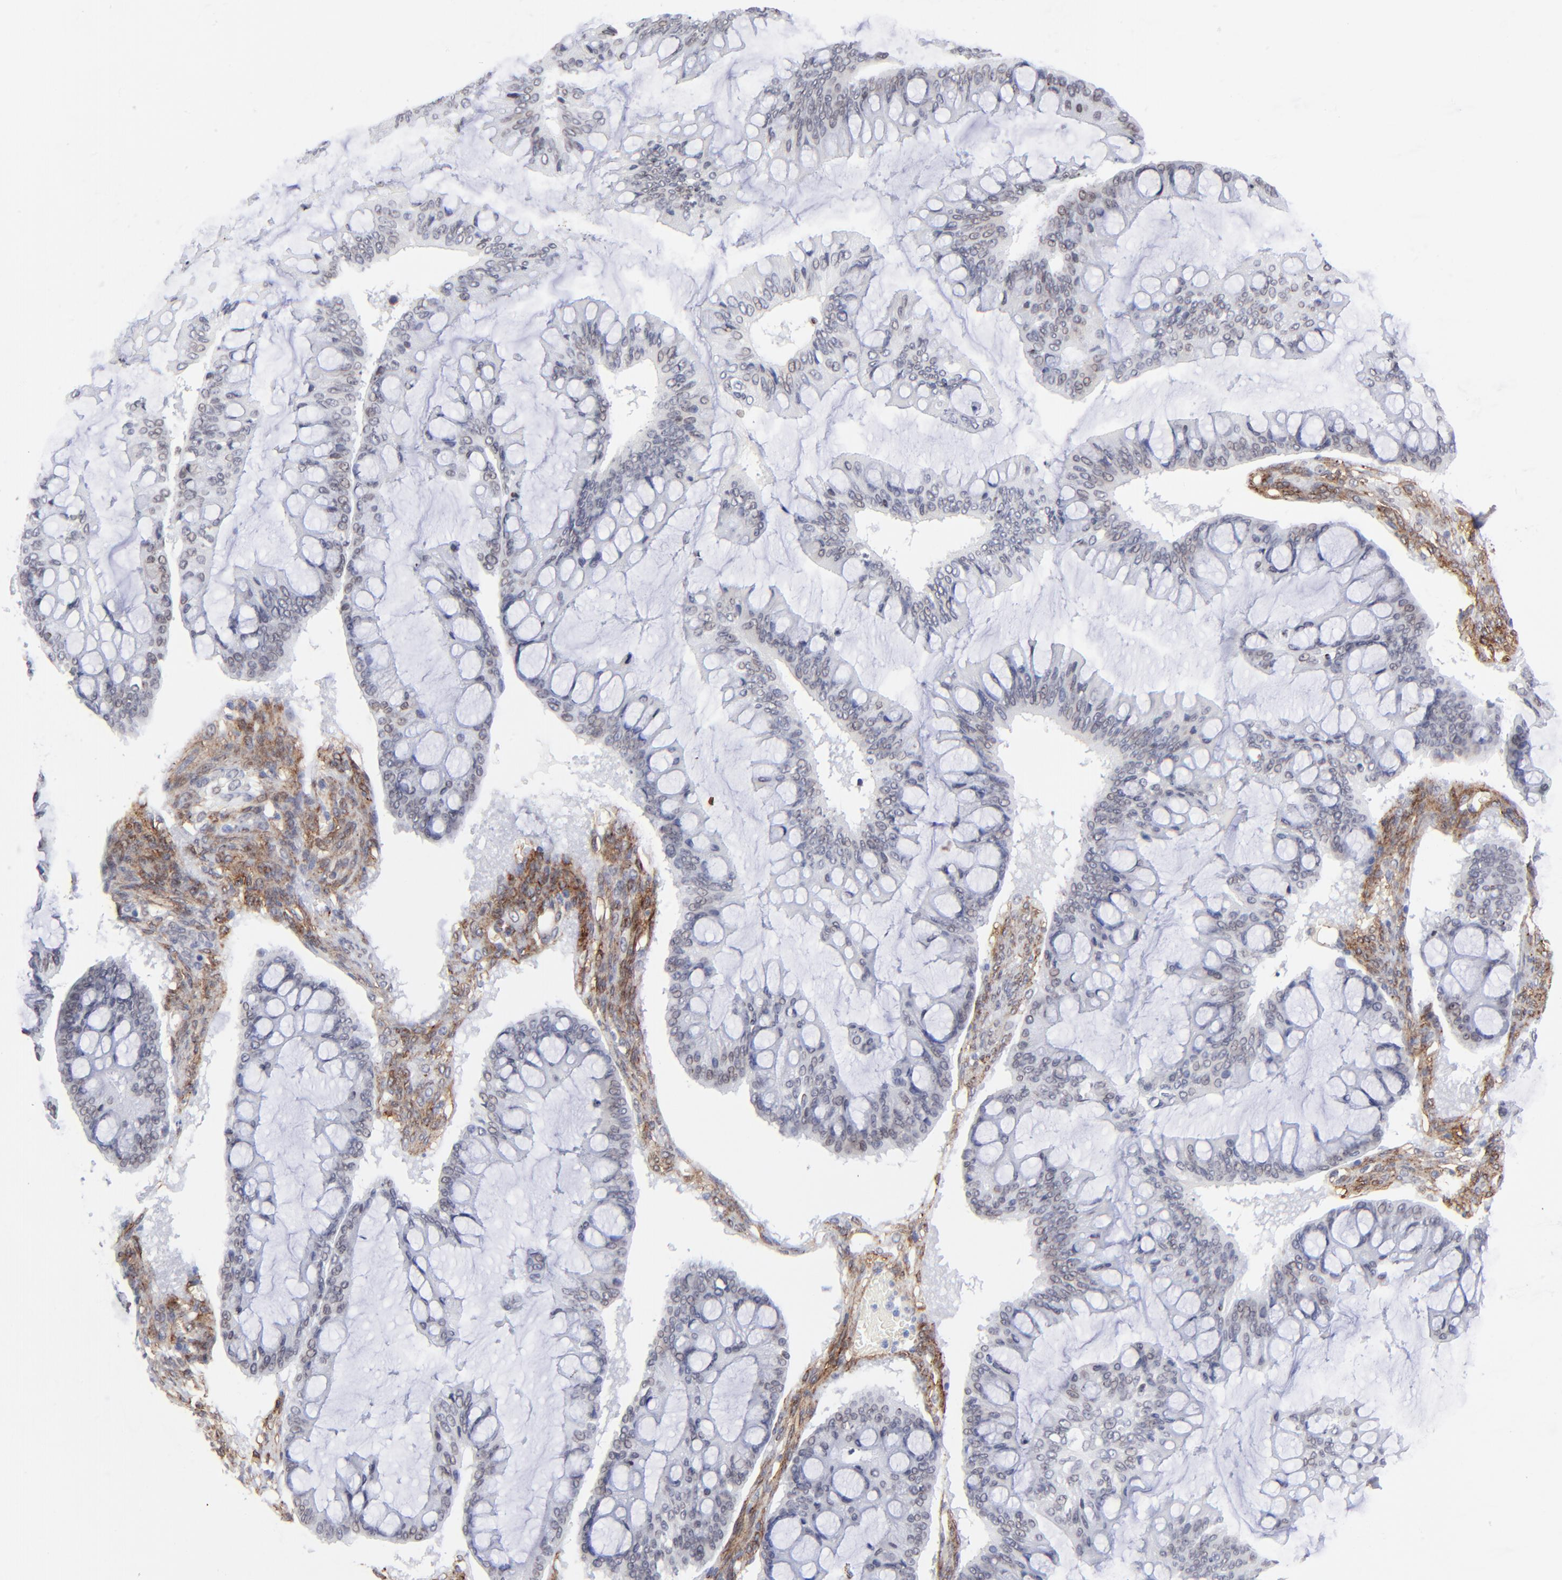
{"staining": {"intensity": "weak", "quantity": "25%-75%", "location": "cytoplasmic/membranous,nuclear"}, "tissue": "ovarian cancer", "cell_type": "Tumor cells", "image_type": "cancer", "snomed": [{"axis": "morphology", "description": "Cystadenocarcinoma, mucinous, NOS"}, {"axis": "topography", "description": "Ovary"}], "caption": "Ovarian cancer (mucinous cystadenocarcinoma) was stained to show a protein in brown. There is low levels of weak cytoplasmic/membranous and nuclear positivity in about 25%-75% of tumor cells.", "gene": "PDGFRB", "patient": {"sex": "female", "age": 73}}